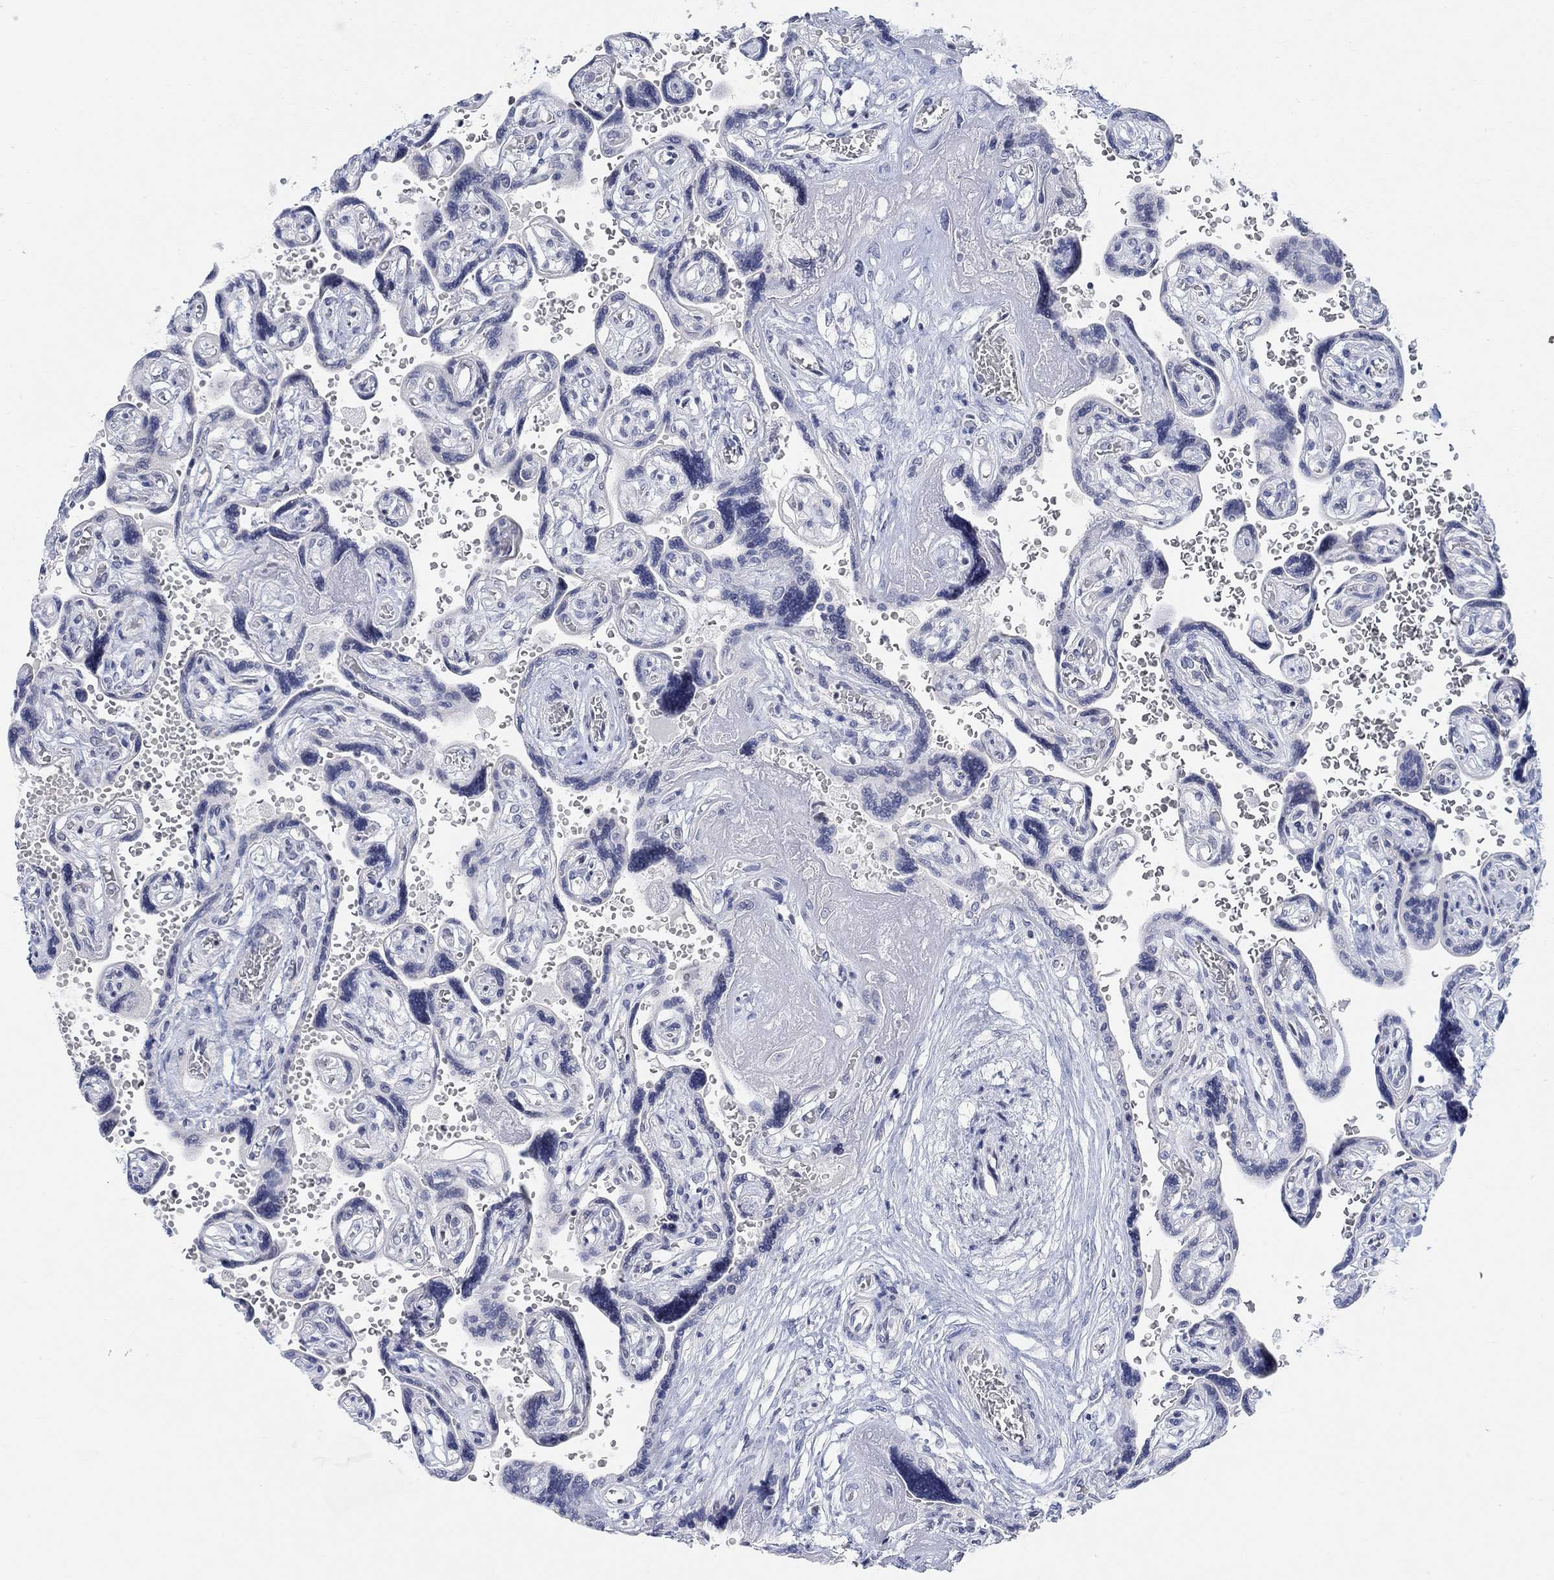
{"staining": {"intensity": "negative", "quantity": "none", "location": "none"}, "tissue": "placenta", "cell_type": "Decidual cells", "image_type": "normal", "snomed": [{"axis": "morphology", "description": "Normal tissue, NOS"}, {"axis": "topography", "description": "Placenta"}], "caption": "This is a micrograph of IHC staining of normal placenta, which shows no positivity in decidual cells. (DAB immunohistochemistry visualized using brightfield microscopy, high magnification).", "gene": "ATP6V1E2", "patient": {"sex": "female", "age": 32}}